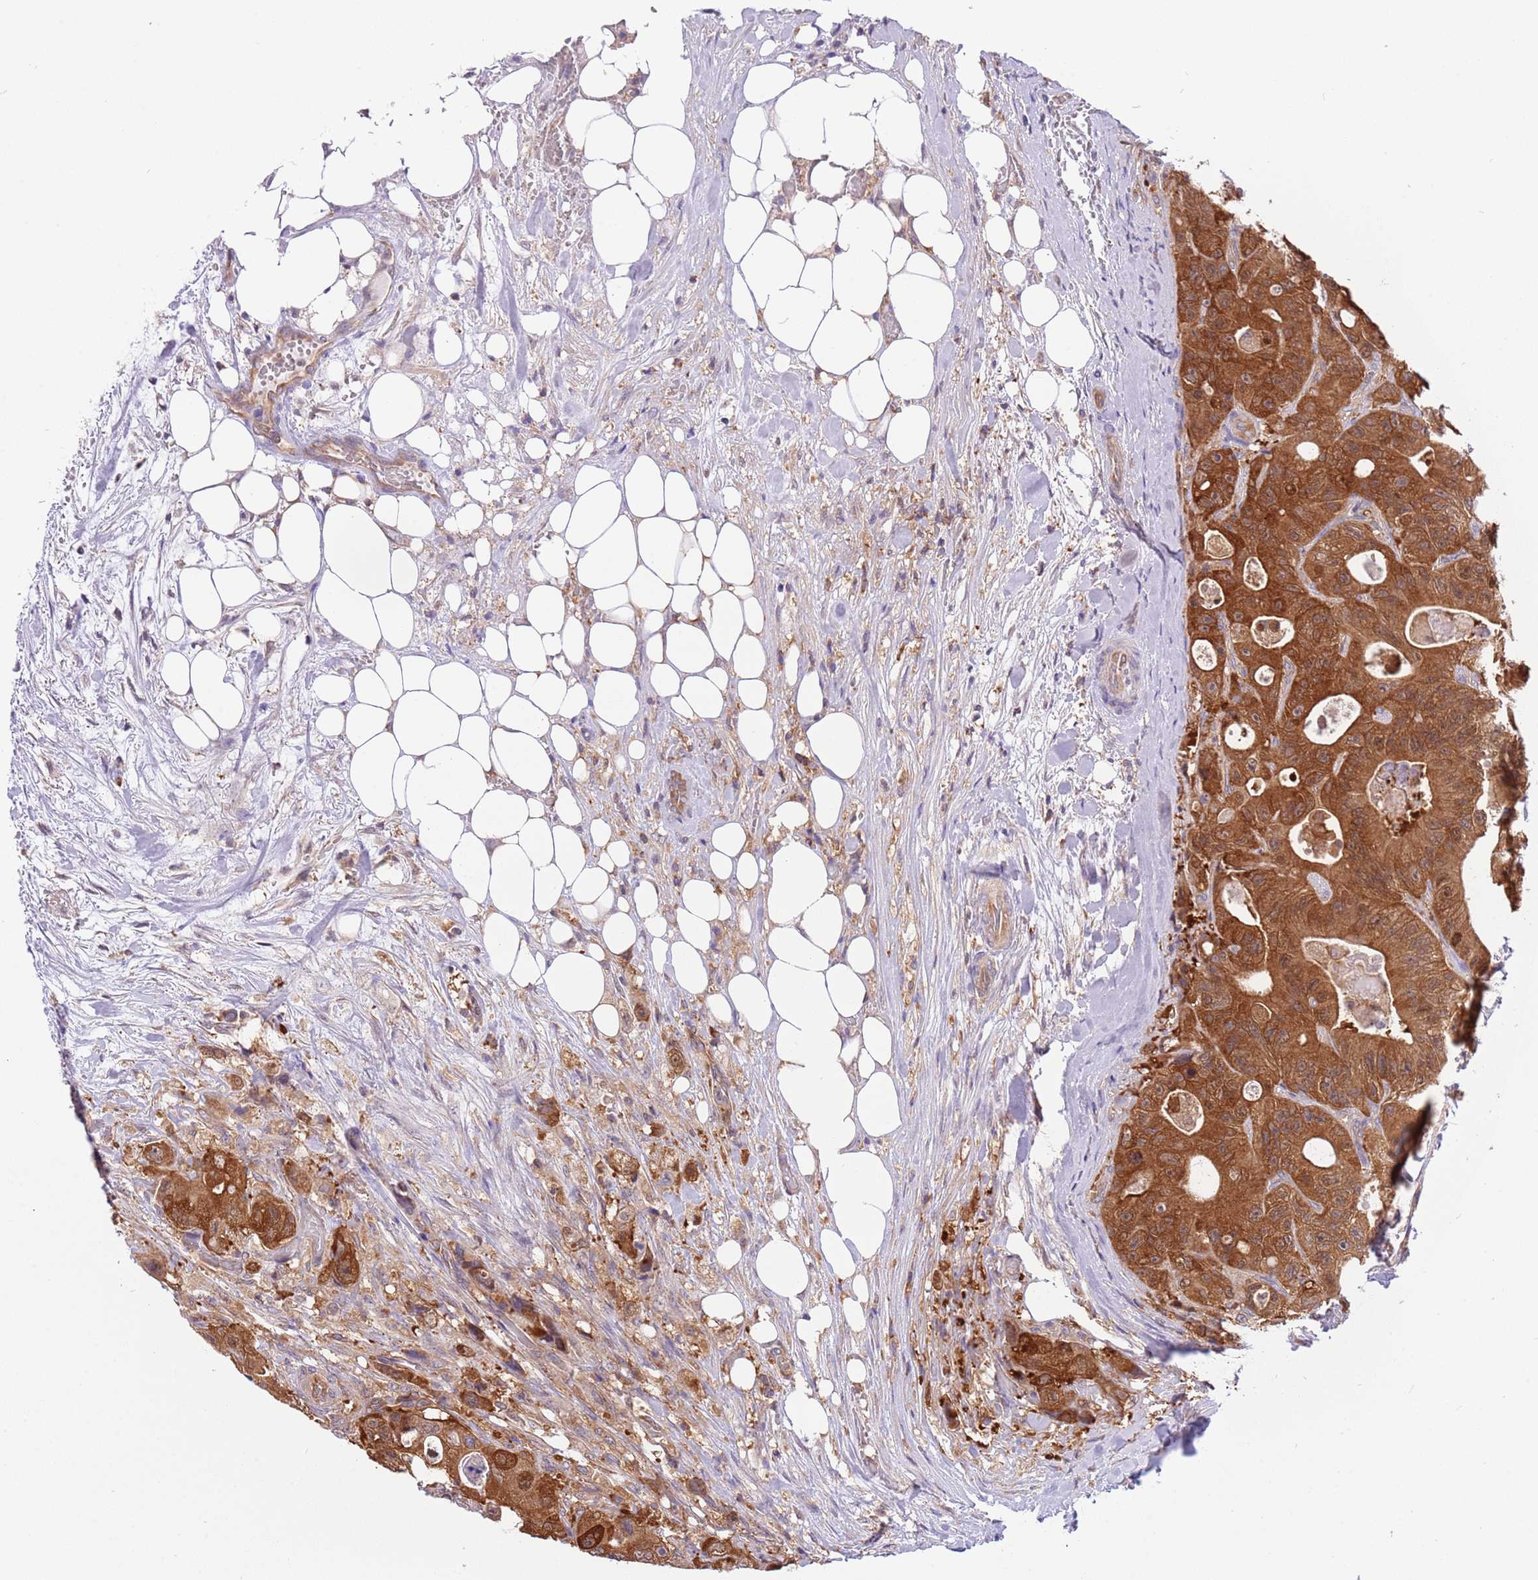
{"staining": {"intensity": "strong", "quantity": ">75%", "location": "cytoplasmic/membranous"}, "tissue": "colorectal cancer", "cell_type": "Tumor cells", "image_type": "cancer", "snomed": [{"axis": "morphology", "description": "Adenocarcinoma, NOS"}, {"axis": "topography", "description": "Colon"}], "caption": "Human colorectal cancer (adenocarcinoma) stained for a protein (brown) exhibits strong cytoplasmic/membranous positive expression in approximately >75% of tumor cells.", "gene": "STIP1", "patient": {"sex": "female", "age": 46}}